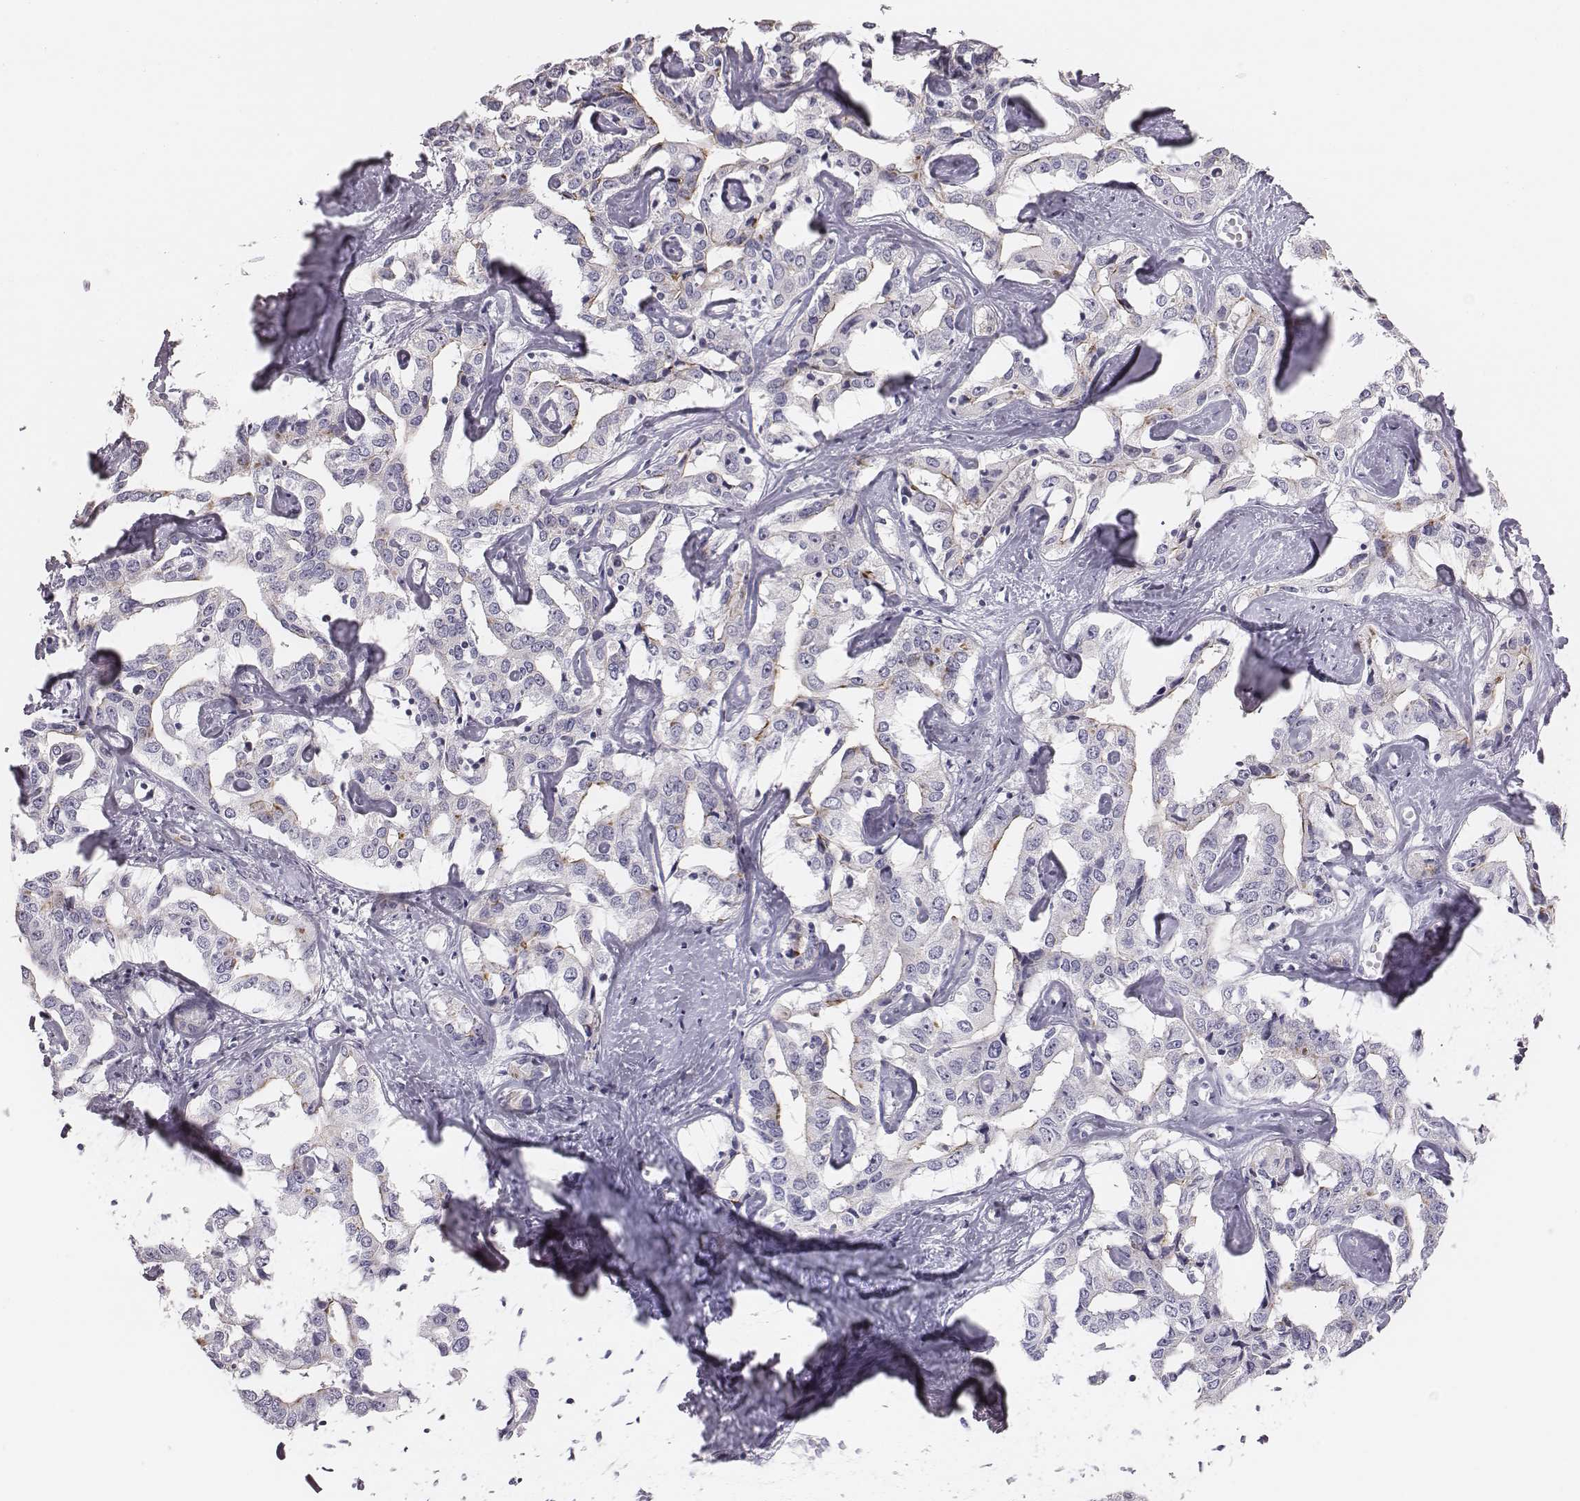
{"staining": {"intensity": "negative", "quantity": "none", "location": "none"}, "tissue": "liver cancer", "cell_type": "Tumor cells", "image_type": "cancer", "snomed": [{"axis": "morphology", "description": "Cholangiocarcinoma"}, {"axis": "topography", "description": "Liver"}], "caption": "Liver cancer stained for a protein using immunohistochemistry (IHC) demonstrates no expression tumor cells.", "gene": "CACNG4", "patient": {"sex": "male", "age": 59}}